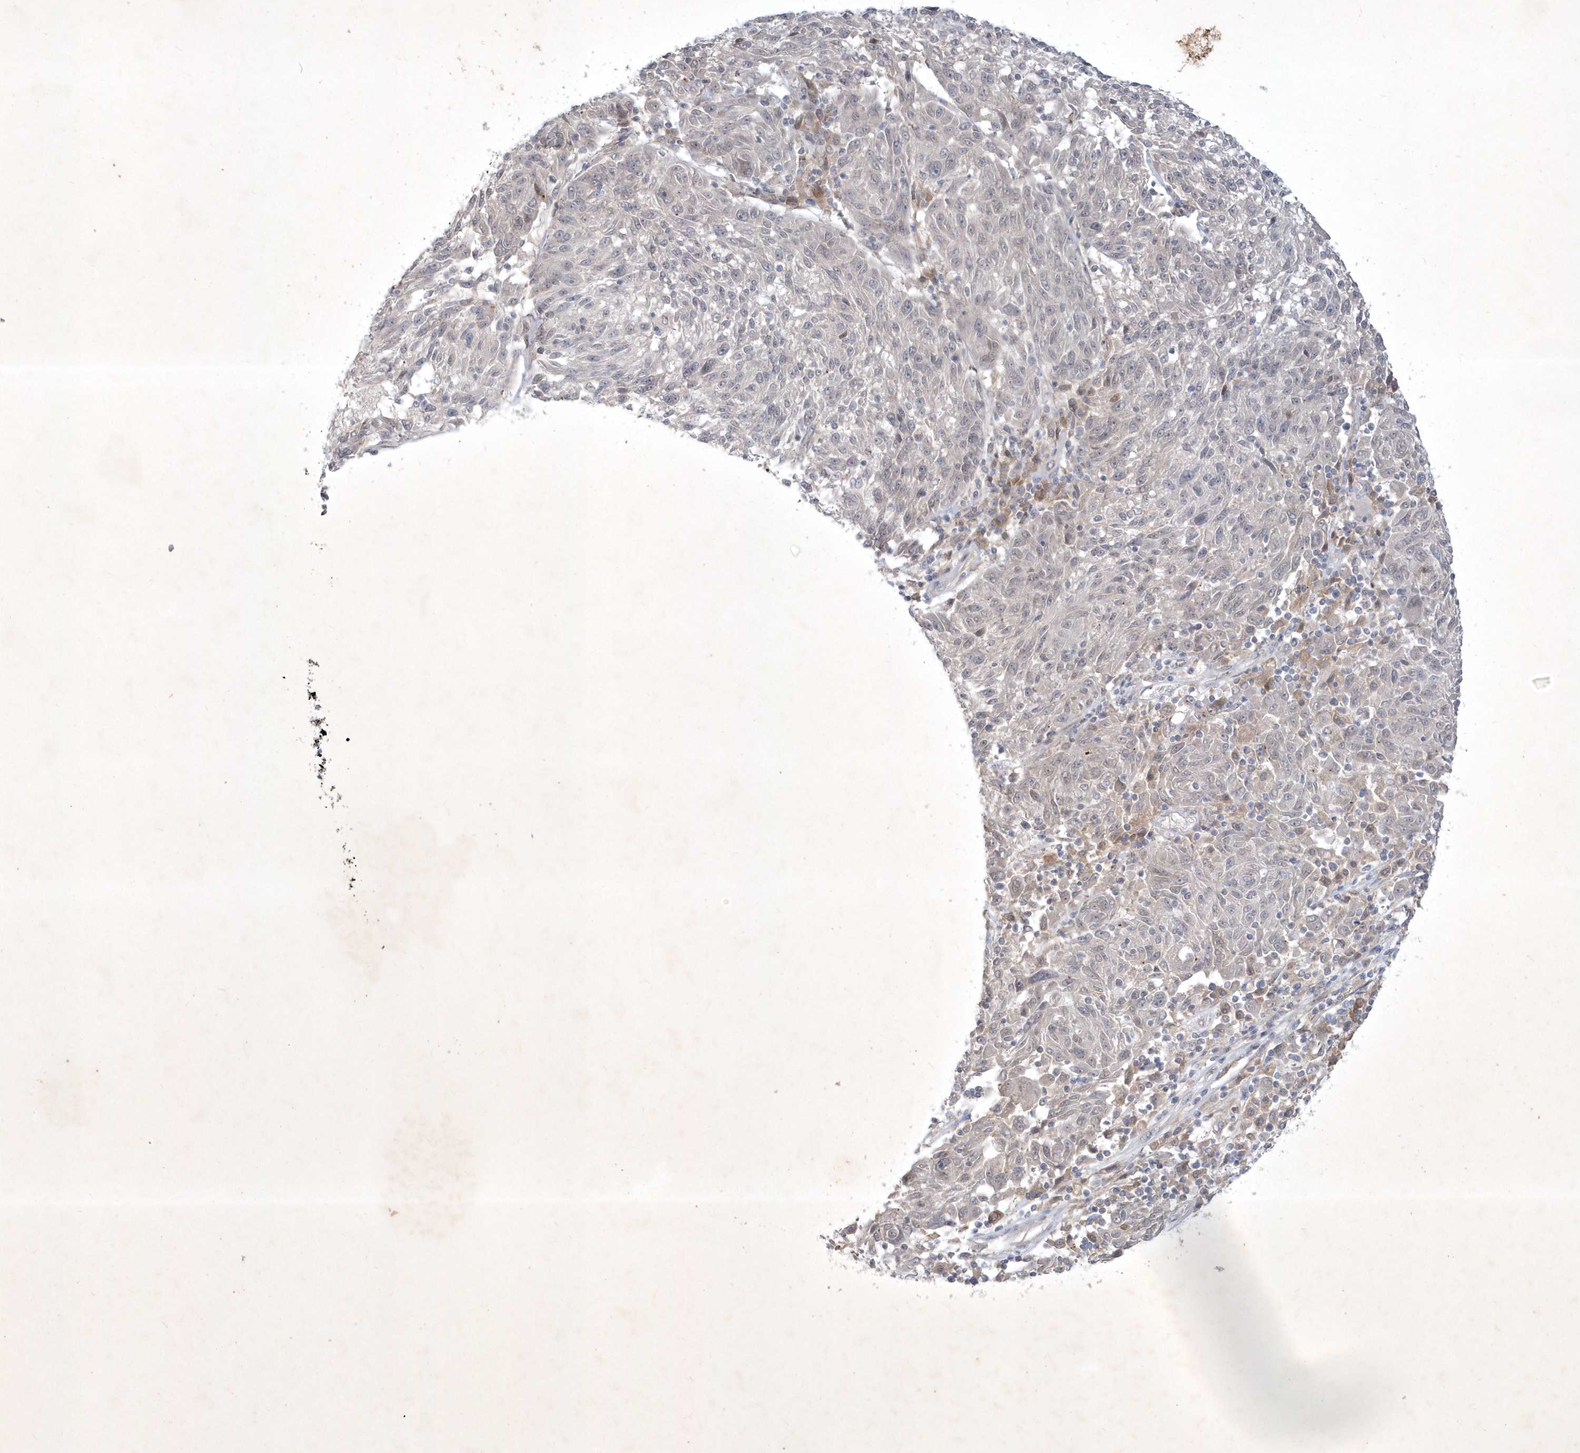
{"staining": {"intensity": "negative", "quantity": "none", "location": "none"}, "tissue": "melanoma", "cell_type": "Tumor cells", "image_type": "cancer", "snomed": [{"axis": "morphology", "description": "Malignant melanoma, NOS"}, {"axis": "topography", "description": "Skin"}], "caption": "Immunohistochemistry of human melanoma demonstrates no positivity in tumor cells.", "gene": "BOD1", "patient": {"sex": "male", "age": 53}}